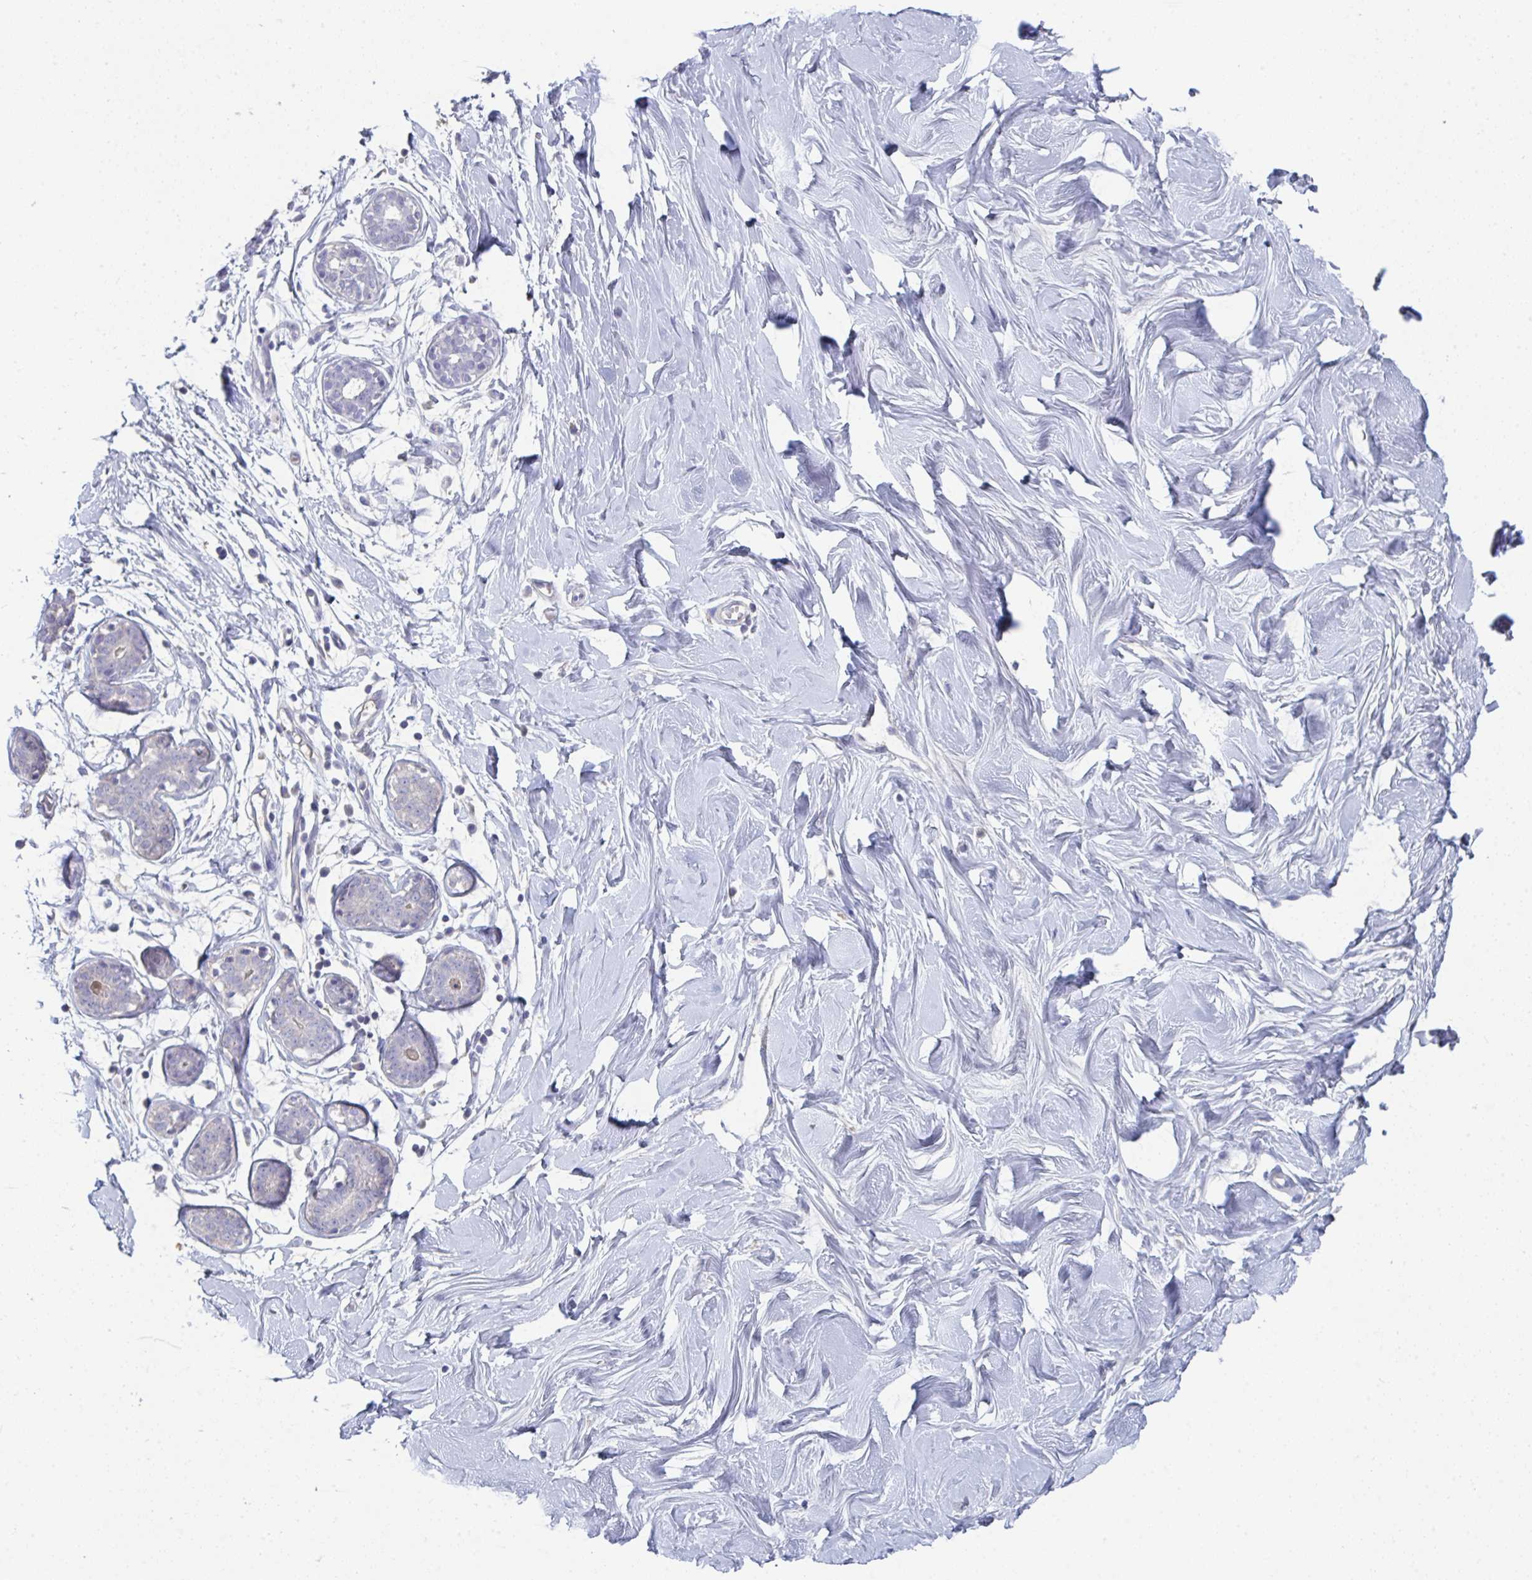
{"staining": {"intensity": "negative", "quantity": "none", "location": "none"}, "tissue": "breast", "cell_type": "Adipocytes", "image_type": "normal", "snomed": [{"axis": "morphology", "description": "Normal tissue, NOS"}, {"axis": "topography", "description": "Breast"}], "caption": "High power microscopy micrograph of an immunohistochemistry (IHC) image of benign breast, revealing no significant positivity in adipocytes.", "gene": "HGFAC", "patient": {"sex": "female", "age": 27}}